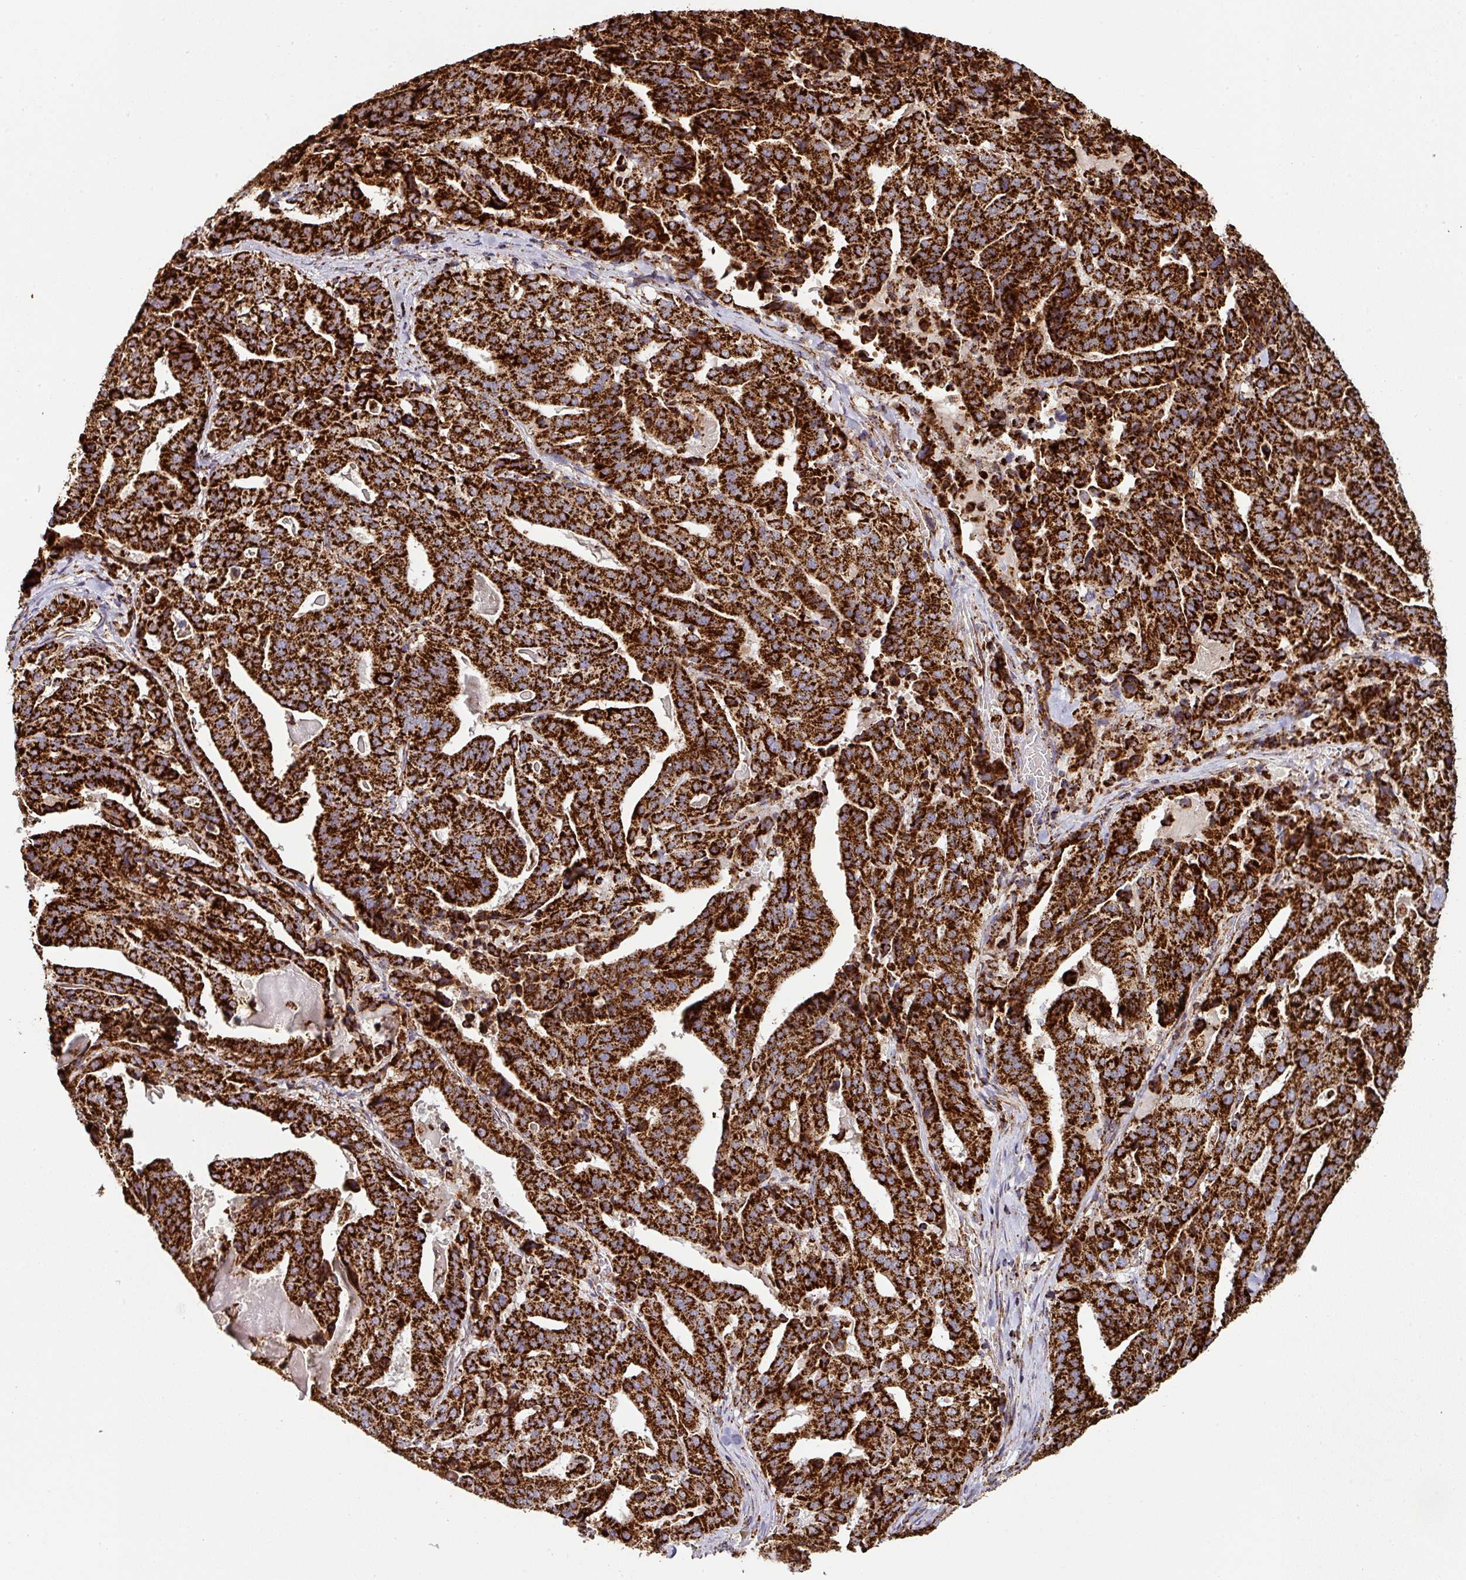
{"staining": {"intensity": "strong", "quantity": ">75%", "location": "cytoplasmic/membranous"}, "tissue": "stomach cancer", "cell_type": "Tumor cells", "image_type": "cancer", "snomed": [{"axis": "morphology", "description": "Adenocarcinoma, NOS"}, {"axis": "topography", "description": "Stomach"}], "caption": "Stomach cancer stained with a brown dye exhibits strong cytoplasmic/membranous positive expression in about >75% of tumor cells.", "gene": "TRAP1", "patient": {"sex": "male", "age": 48}}